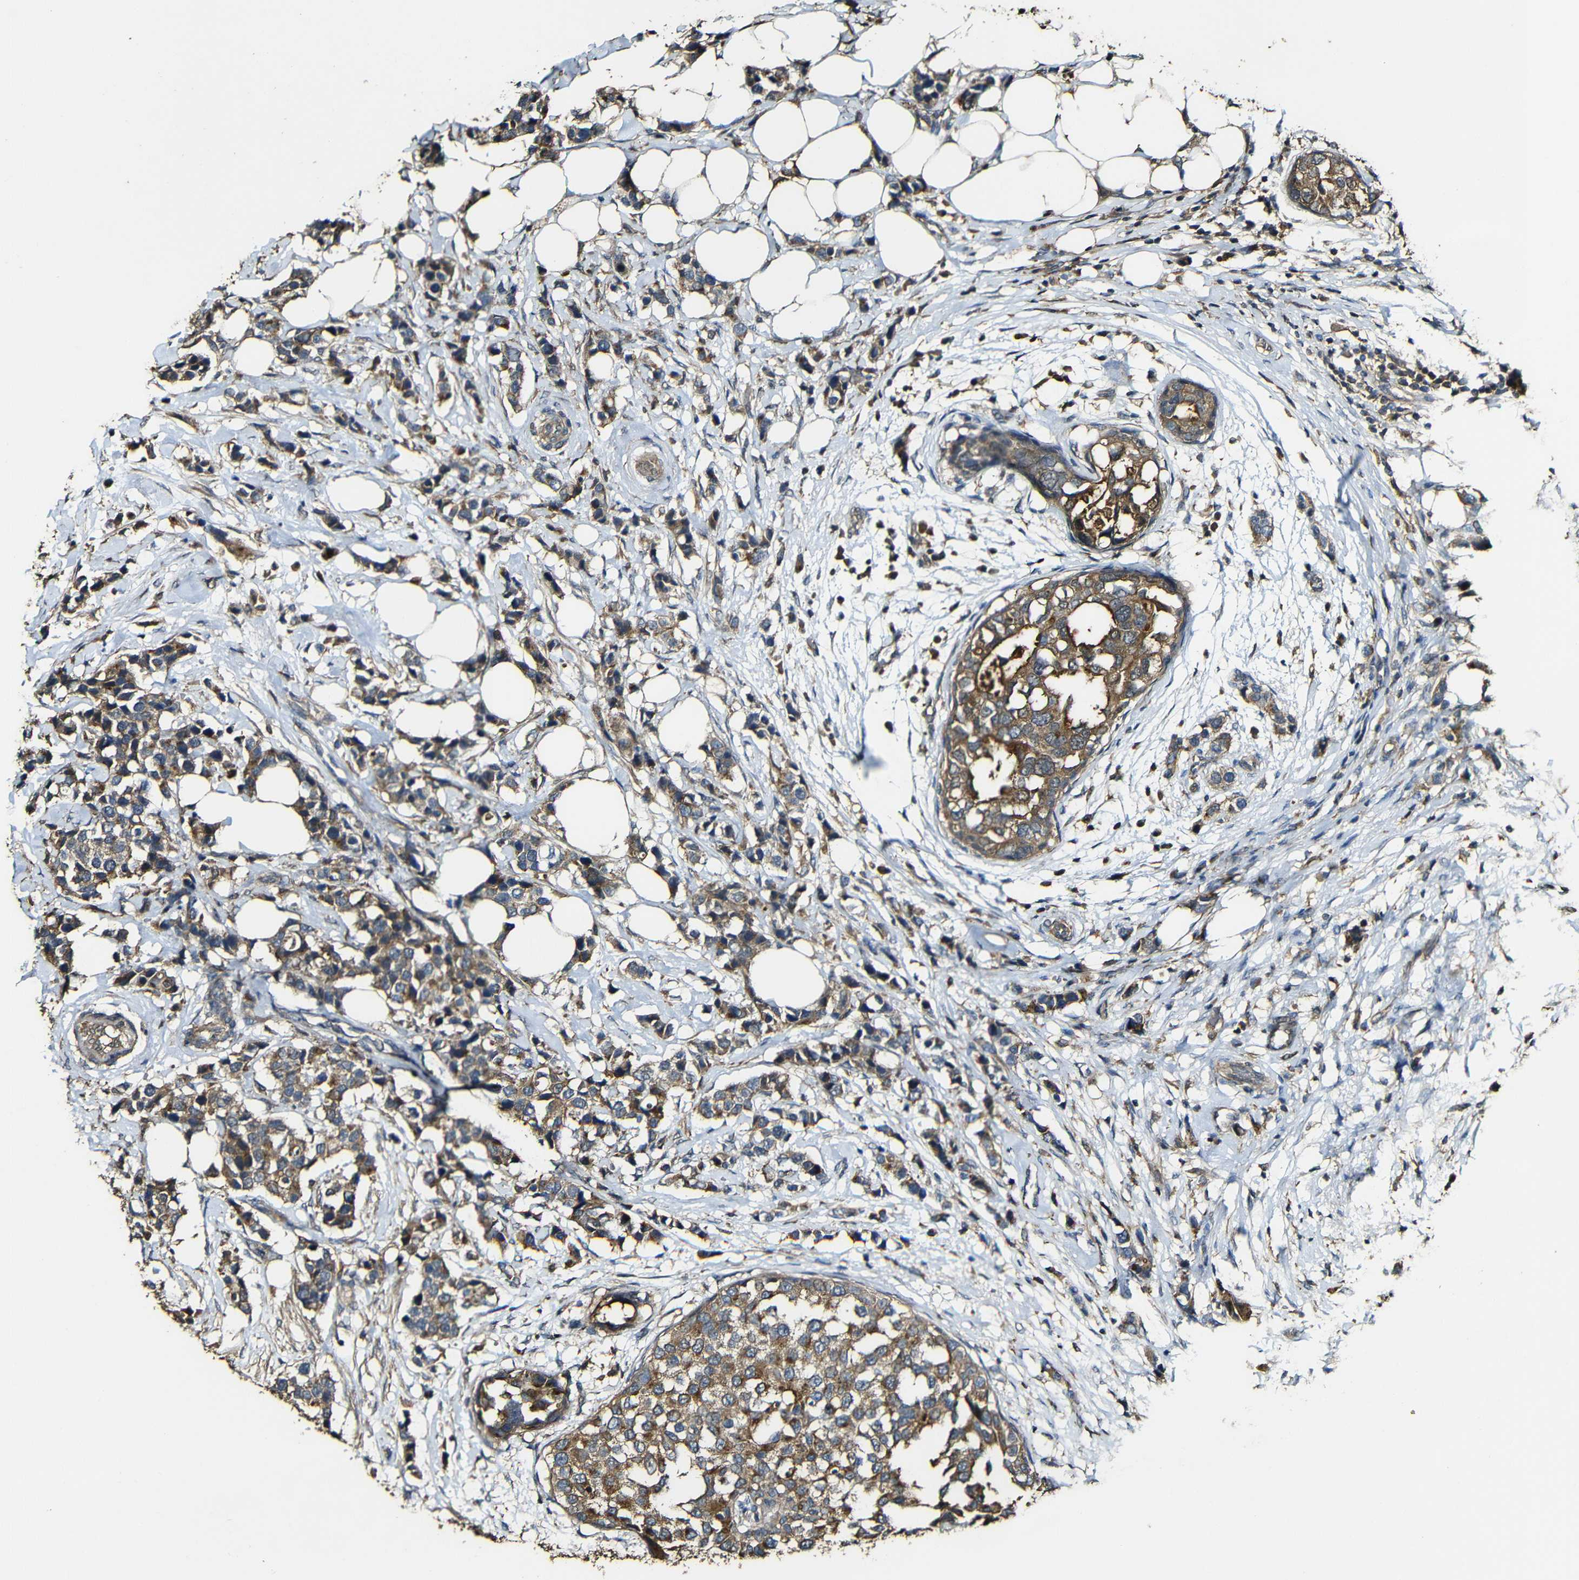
{"staining": {"intensity": "strong", "quantity": ">75%", "location": "cytoplasmic/membranous"}, "tissue": "breast cancer", "cell_type": "Tumor cells", "image_type": "cancer", "snomed": [{"axis": "morphology", "description": "Normal tissue, NOS"}, {"axis": "morphology", "description": "Duct carcinoma"}, {"axis": "topography", "description": "Breast"}], "caption": "Immunohistochemical staining of breast cancer shows high levels of strong cytoplasmic/membranous staining in about >75% of tumor cells.", "gene": "CASP8", "patient": {"sex": "female", "age": 50}}